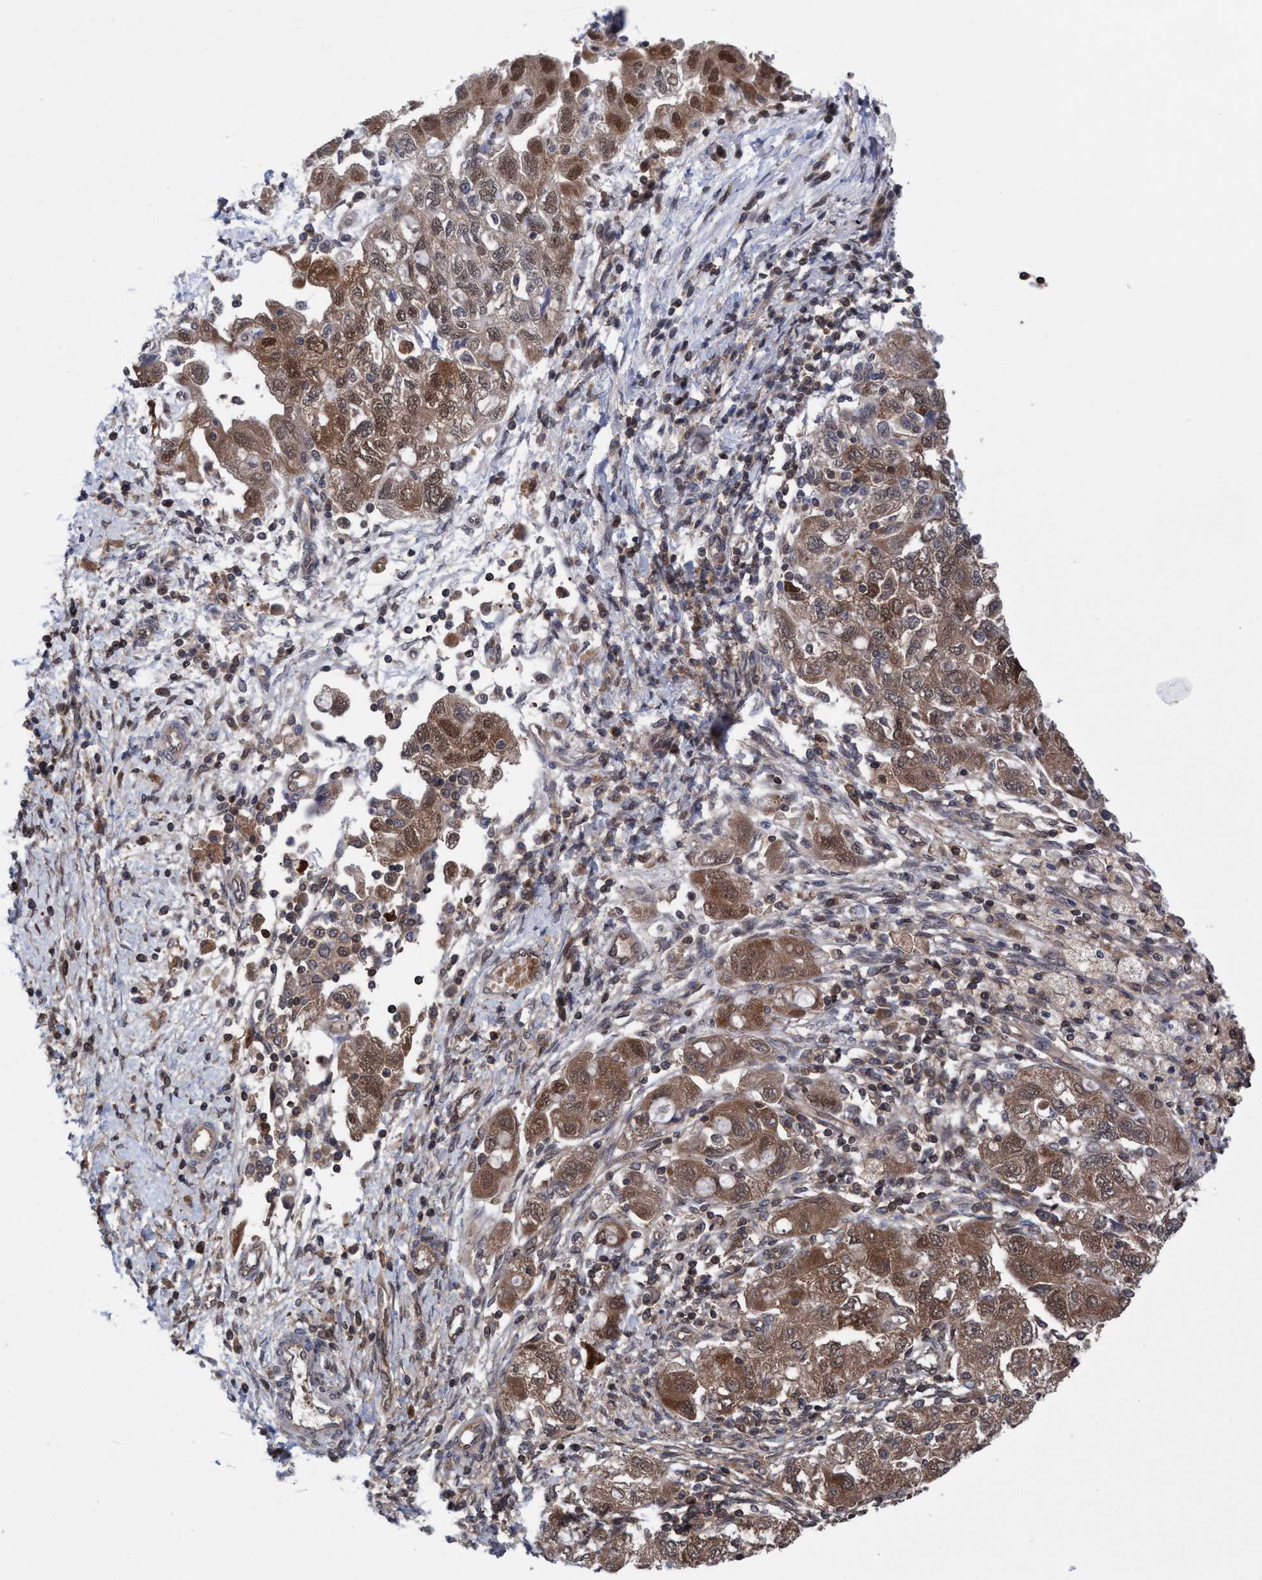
{"staining": {"intensity": "moderate", "quantity": ">75%", "location": "cytoplasmic/membranous,nuclear"}, "tissue": "ovarian cancer", "cell_type": "Tumor cells", "image_type": "cancer", "snomed": [{"axis": "morphology", "description": "Carcinoma, NOS"}, {"axis": "morphology", "description": "Cystadenocarcinoma, serous, NOS"}, {"axis": "topography", "description": "Ovary"}], "caption": "Ovarian cancer (carcinoma) tissue shows moderate cytoplasmic/membranous and nuclear positivity in about >75% of tumor cells", "gene": "GLOD4", "patient": {"sex": "female", "age": 69}}